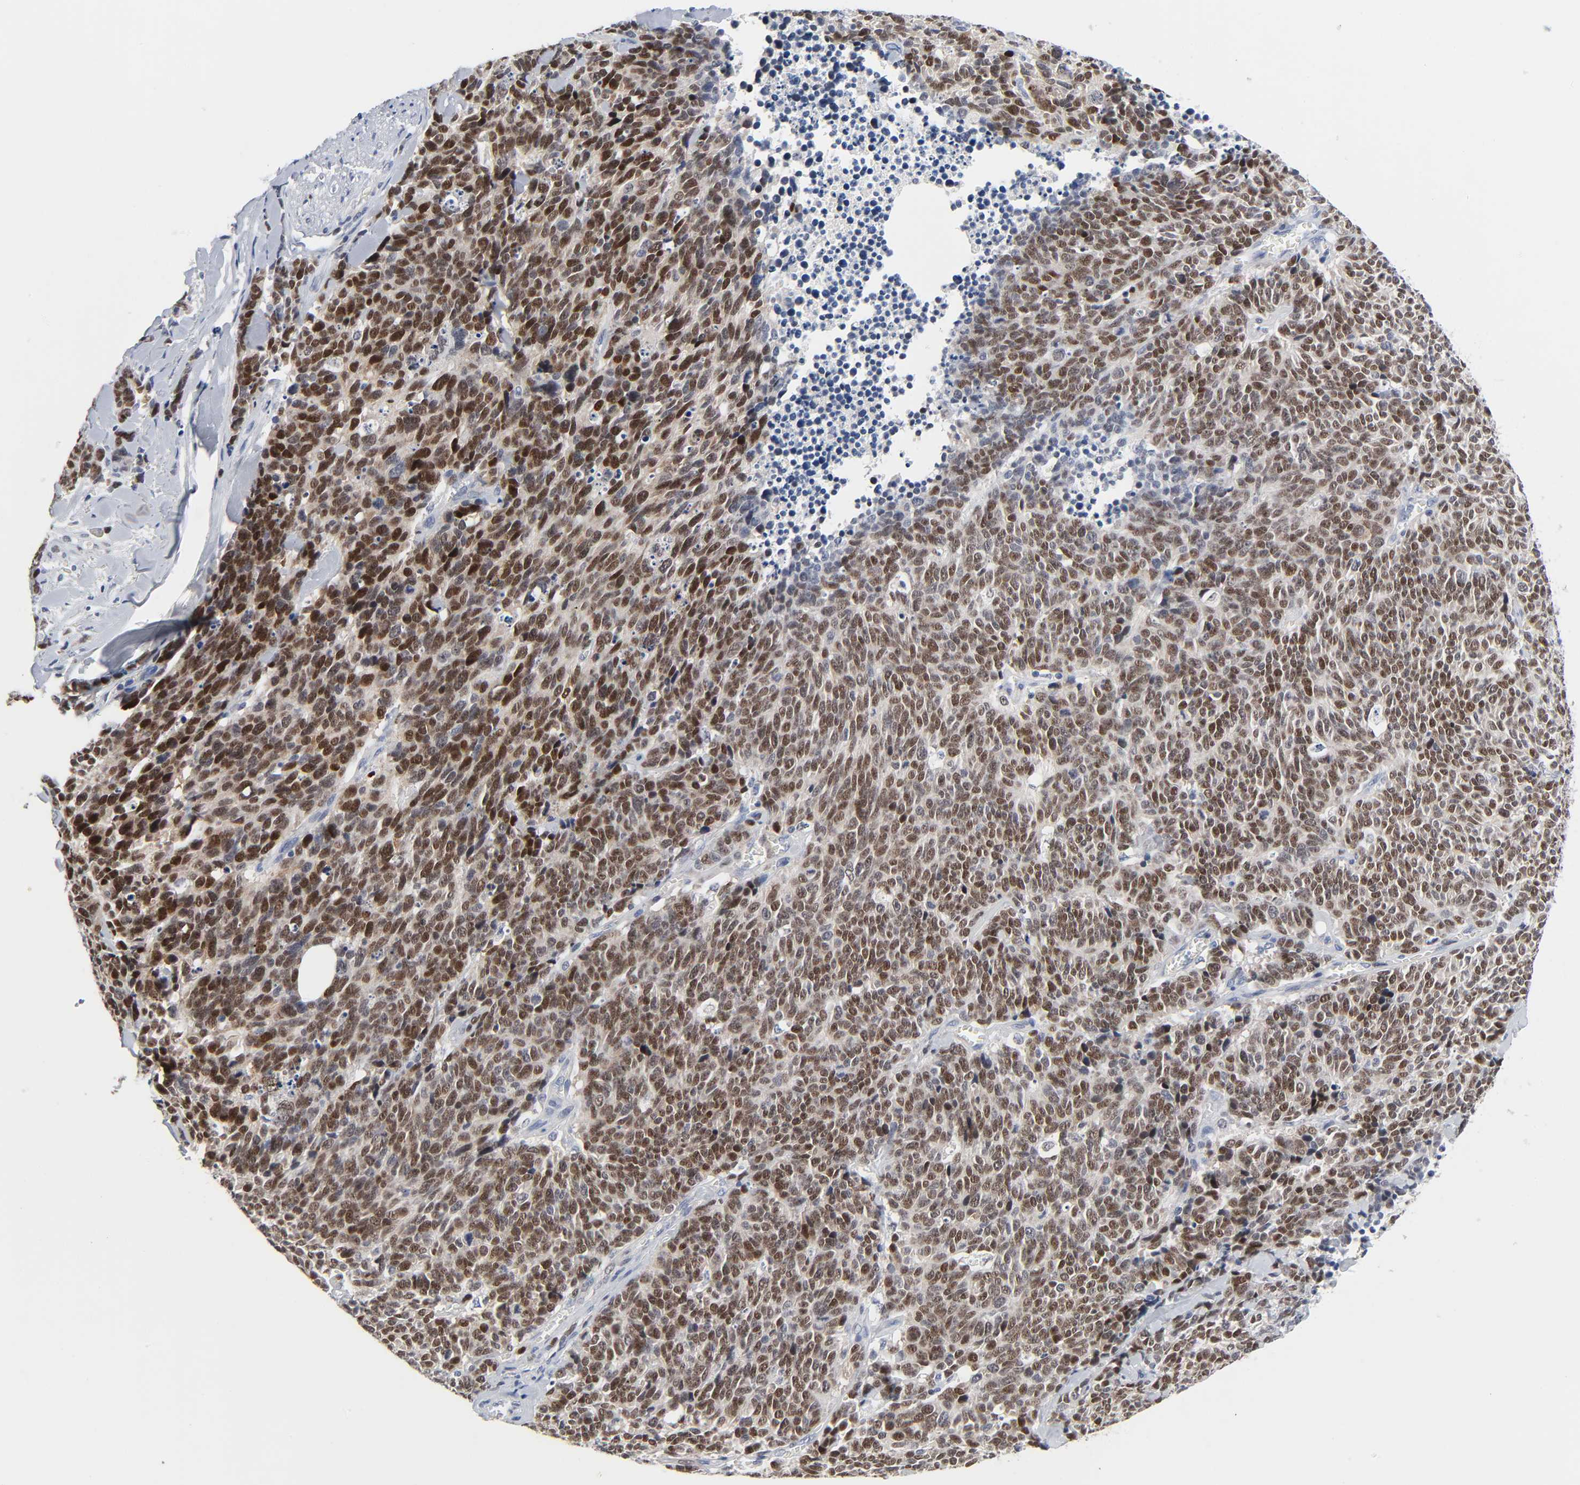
{"staining": {"intensity": "strong", "quantity": ">75%", "location": "nuclear"}, "tissue": "lung cancer", "cell_type": "Tumor cells", "image_type": "cancer", "snomed": [{"axis": "morphology", "description": "Neoplasm, malignant, NOS"}, {"axis": "topography", "description": "Lung"}], "caption": "The immunohistochemical stain labels strong nuclear staining in tumor cells of lung cancer (malignant neoplasm) tissue. The protein is shown in brown color, while the nuclei are stained blue.", "gene": "WEE1", "patient": {"sex": "female", "age": 58}}